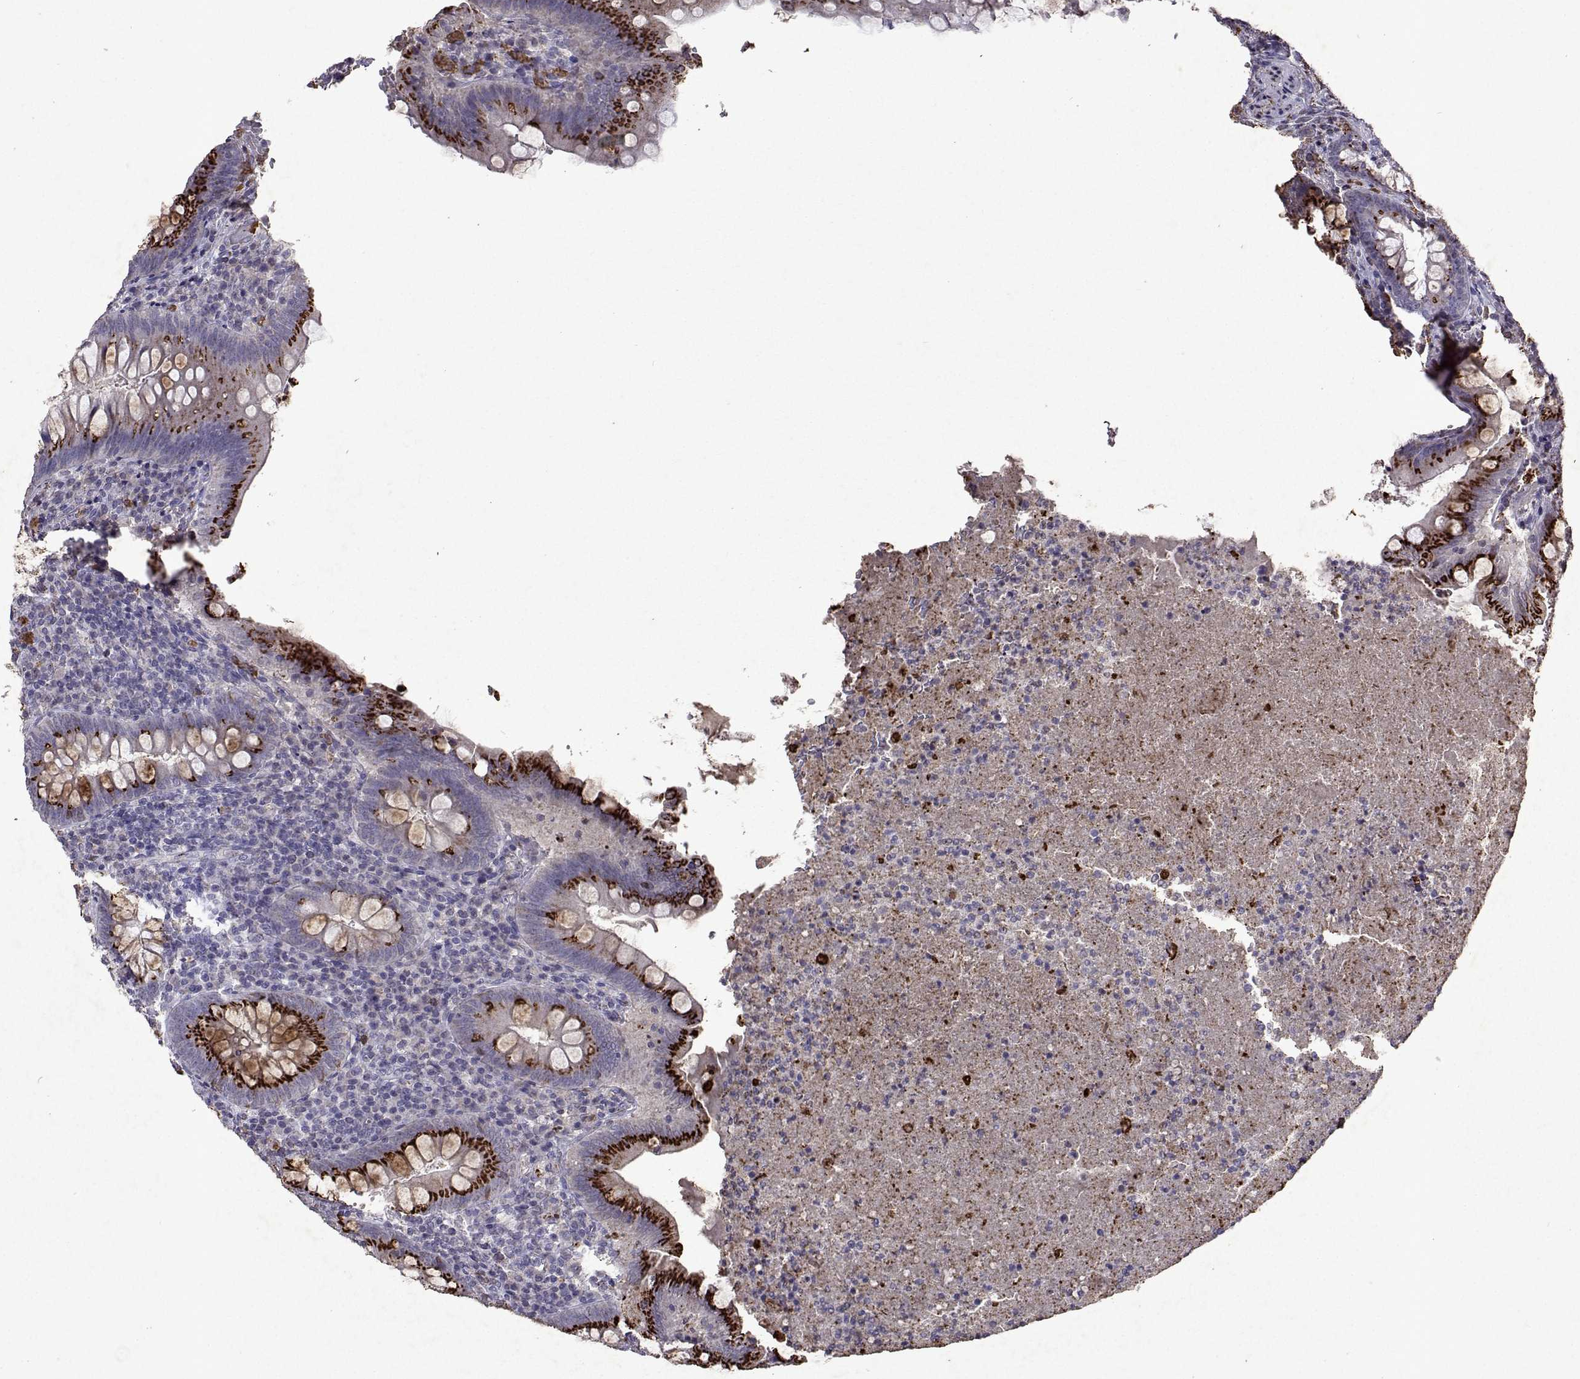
{"staining": {"intensity": "strong", "quantity": "25%-75%", "location": "cytoplasmic/membranous"}, "tissue": "appendix", "cell_type": "Glandular cells", "image_type": "normal", "snomed": [{"axis": "morphology", "description": "Normal tissue, NOS"}, {"axis": "topography", "description": "Appendix"}], "caption": "Strong cytoplasmic/membranous staining for a protein is present in approximately 25%-75% of glandular cells of benign appendix using immunohistochemistry (IHC).", "gene": "DUSP28", "patient": {"sex": "male", "age": 47}}